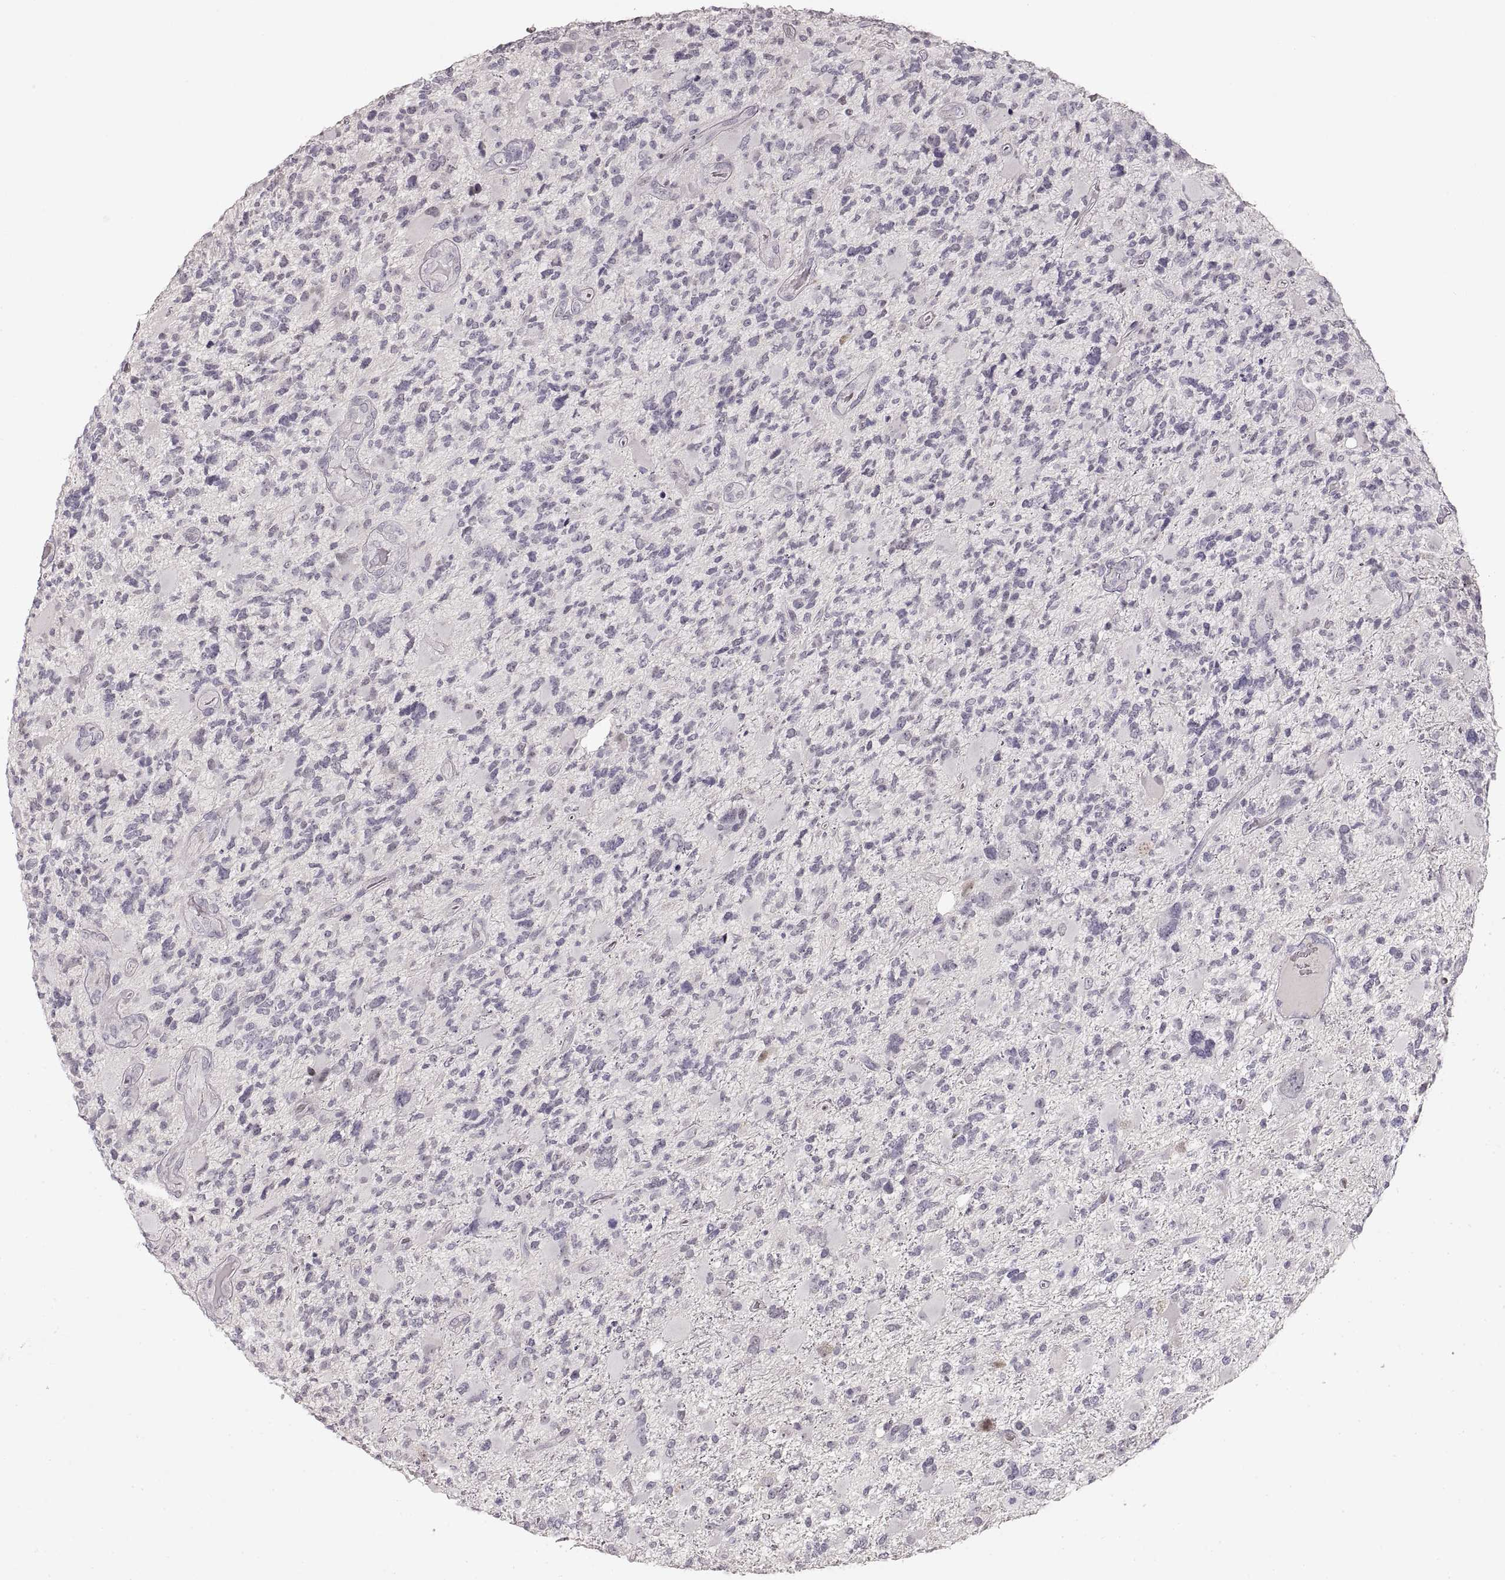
{"staining": {"intensity": "negative", "quantity": "none", "location": "none"}, "tissue": "glioma", "cell_type": "Tumor cells", "image_type": "cancer", "snomed": [{"axis": "morphology", "description": "Glioma, malignant, High grade"}, {"axis": "topography", "description": "Brain"}], "caption": "Immunohistochemistry of malignant high-grade glioma shows no staining in tumor cells.", "gene": "PCSK2", "patient": {"sex": "female", "age": 71}}